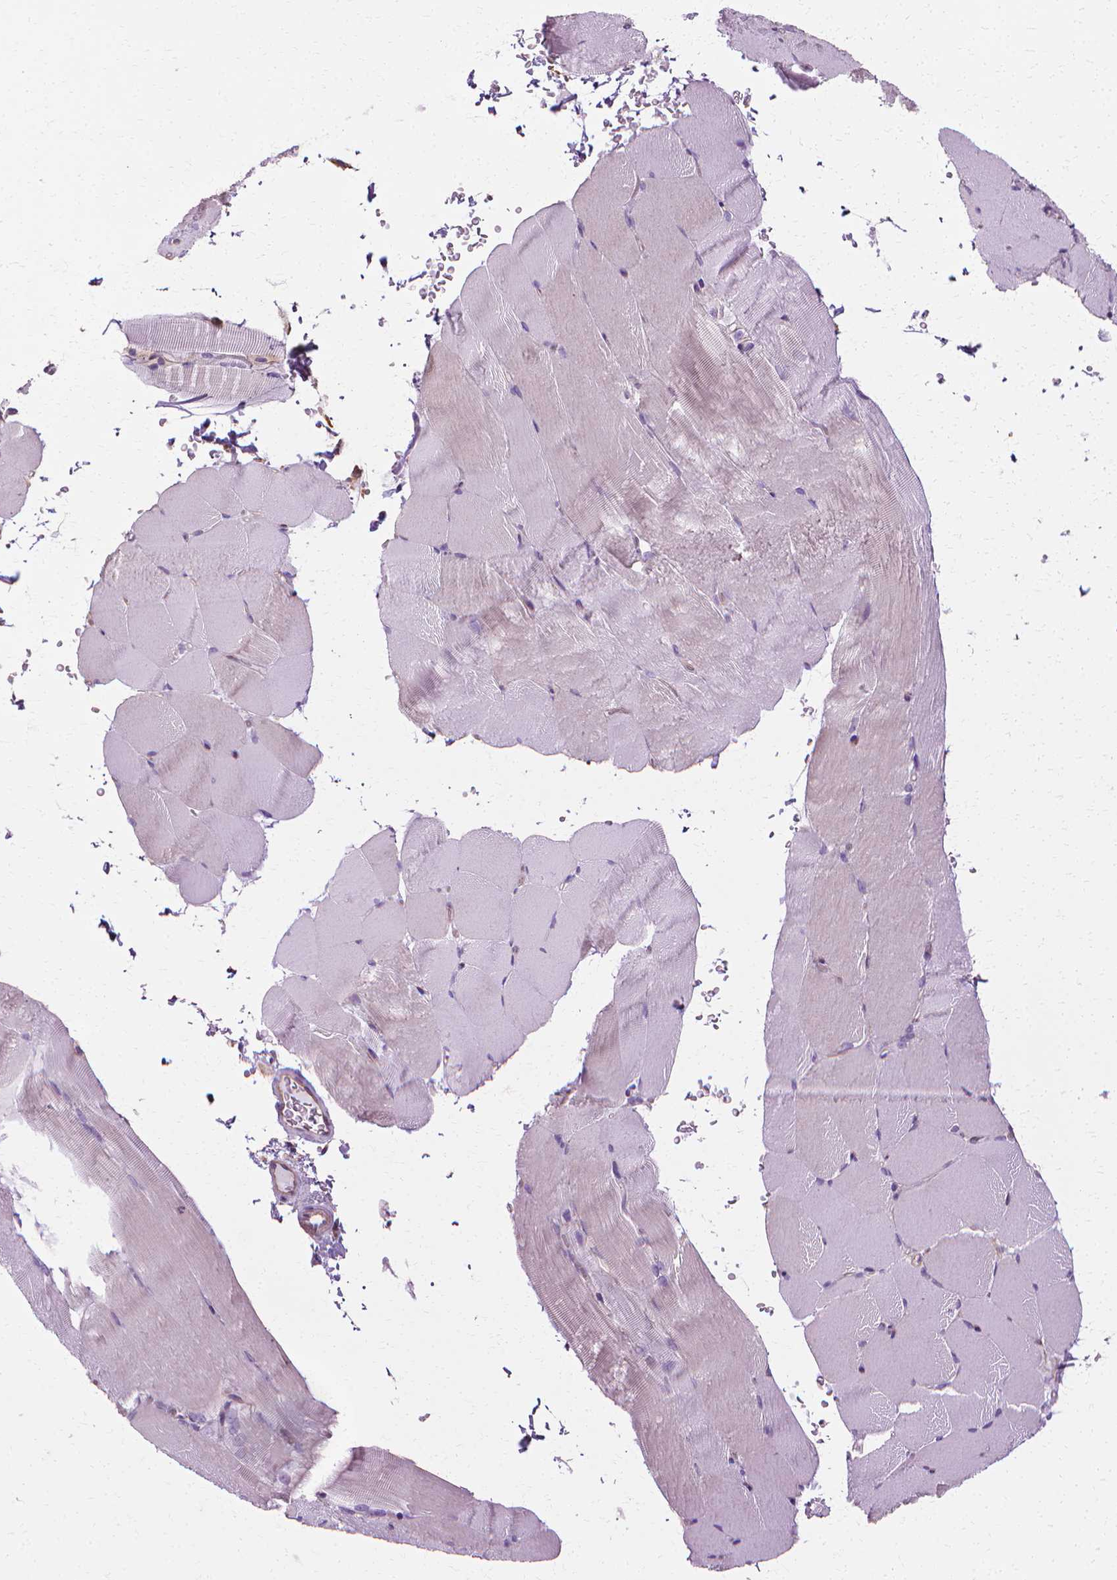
{"staining": {"intensity": "negative", "quantity": "none", "location": "none"}, "tissue": "skeletal muscle", "cell_type": "Myocytes", "image_type": "normal", "snomed": [{"axis": "morphology", "description": "Normal tissue, NOS"}, {"axis": "topography", "description": "Skeletal muscle"}], "caption": "DAB immunohistochemical staining of benign skeletal muscle exhibits no significant expression in myocytes.", "gene": "CFAP157", "patient": {"sex": "female", "age": 37}}